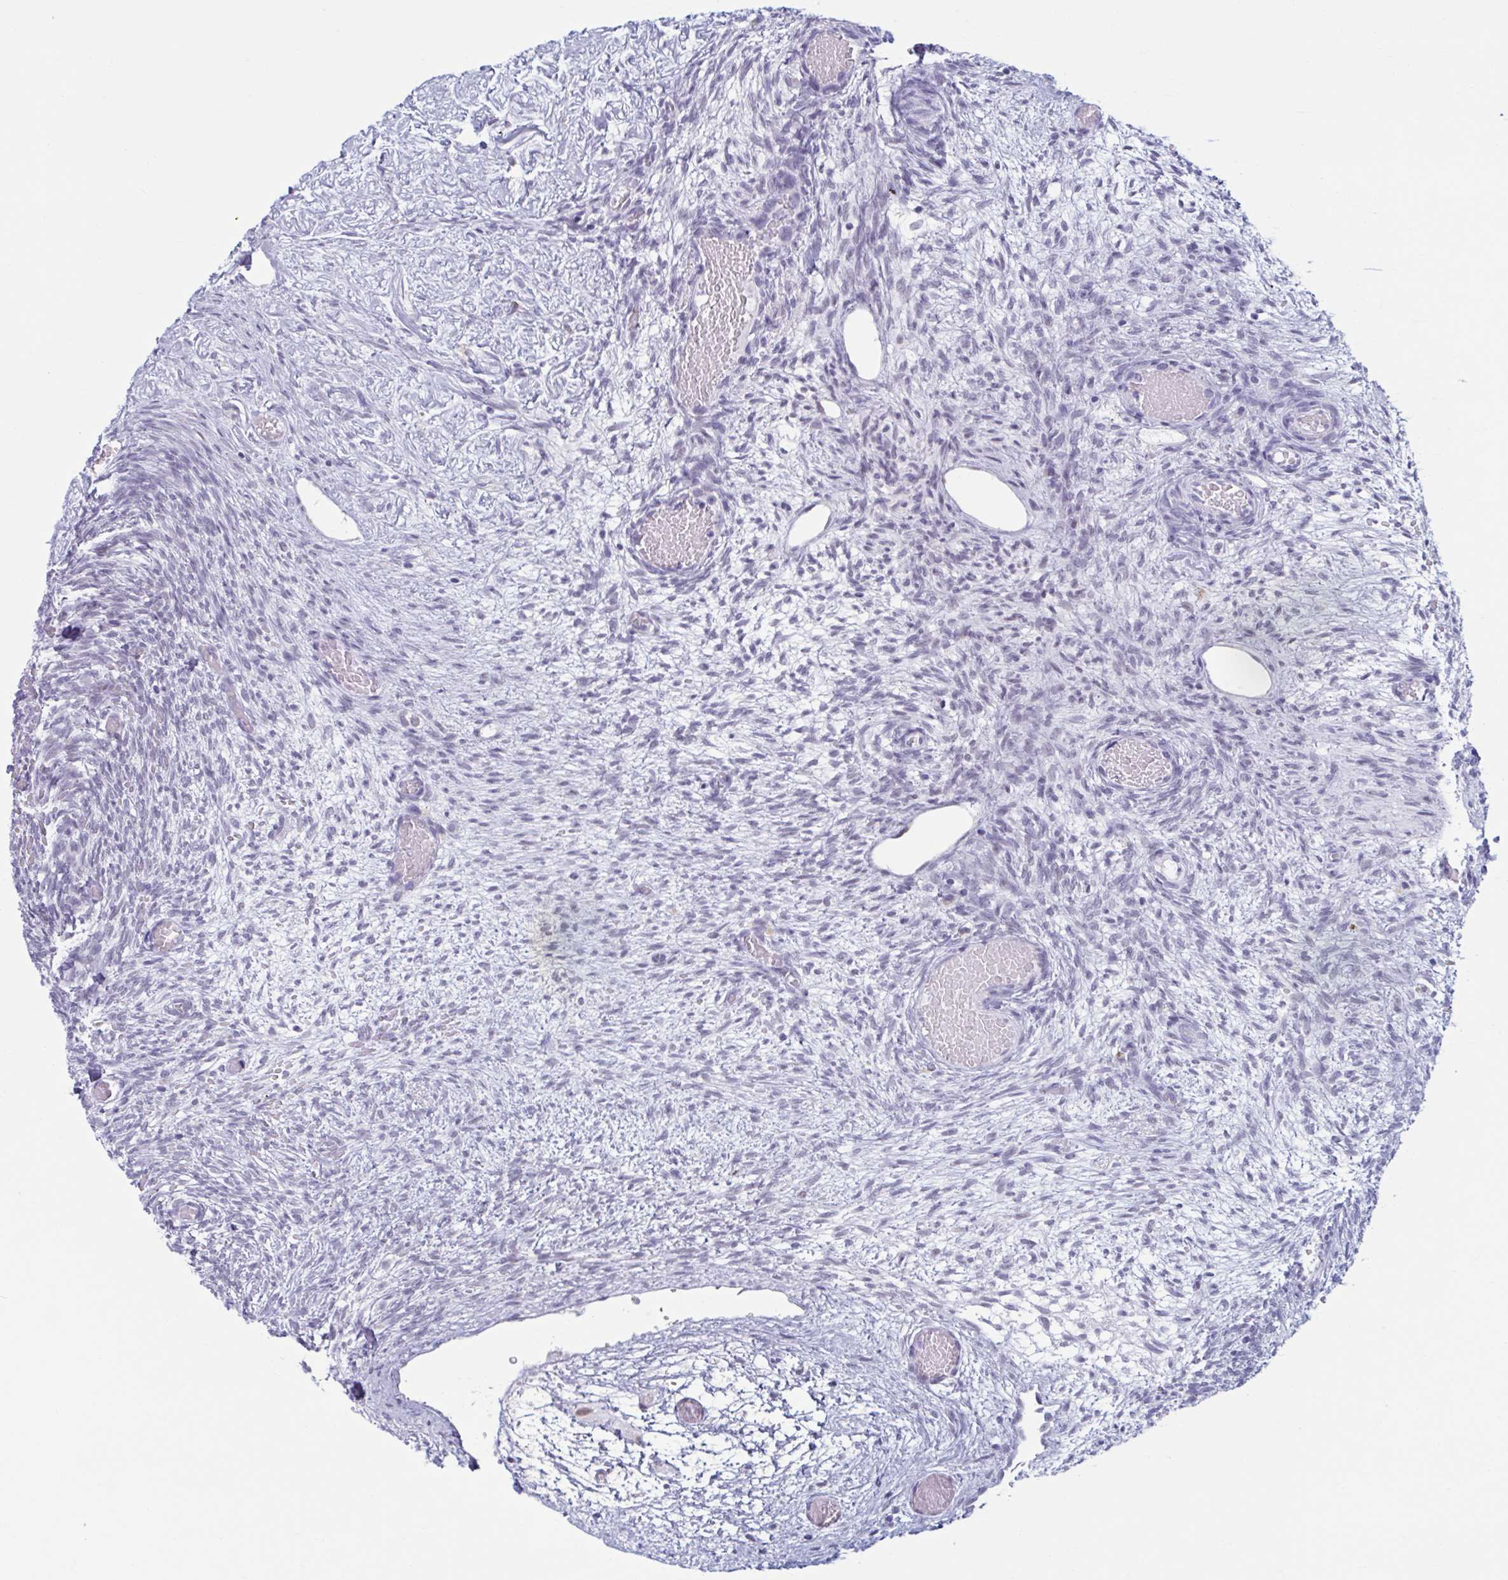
{"staining": {"intensity": "weak", "quantity": ">75%", "location": "nuclear"}, "tissue": "ovary", "cell_type": "Follicle cells", "image_type": "normal", "snomed": [{"axis": "morphology", "description": "Normal tissue, NOS"}, {"axis": "topography", "description": "Ovary"}], "caption": "High-power microscopy captured an immunohistochemistry (IHC) histopathology image of benign ovary, revealing weak nuclear staining in about >75% of follicle cells. (Brightfield microscopy of DAB IHC at high magnification).", "gene": "MSMB", "patient": {"sex": "female", "age": 67}}